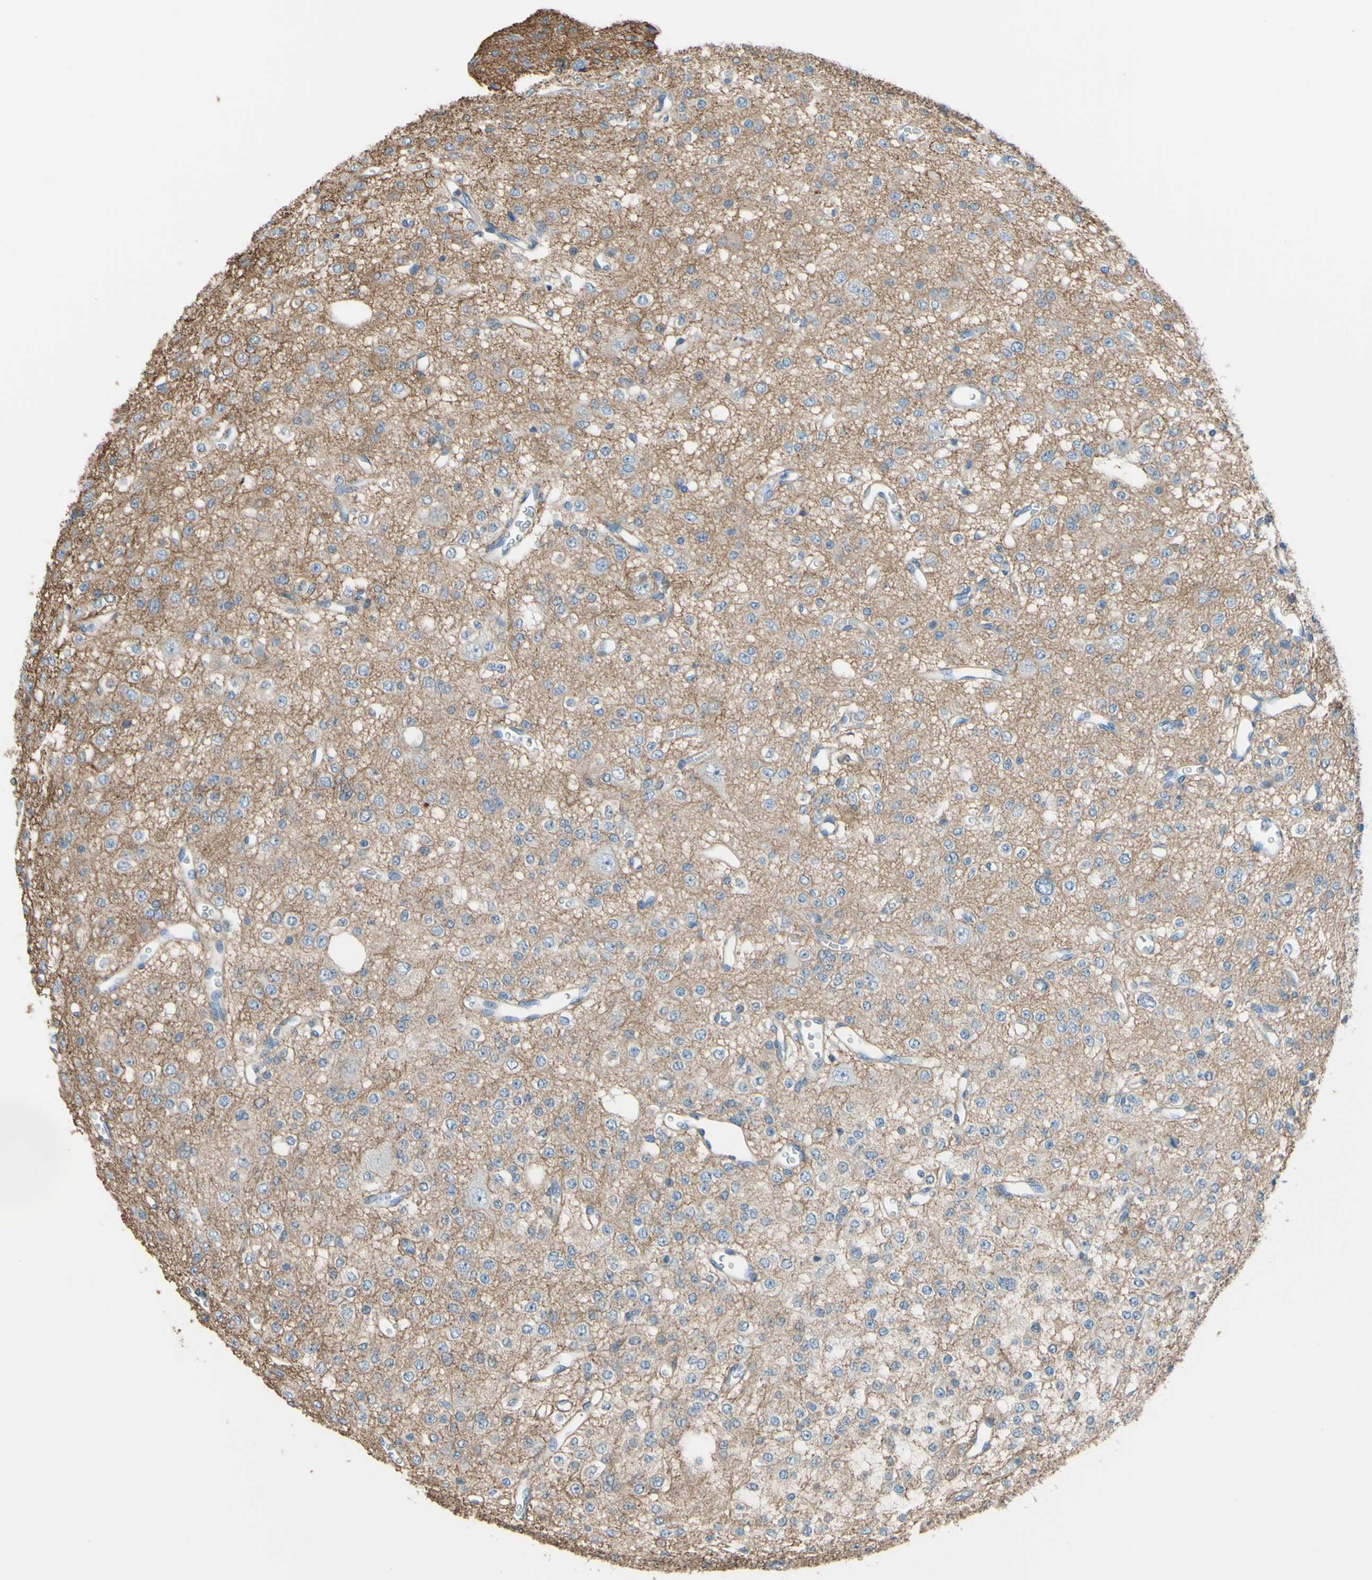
{"staining": {"intensity": "negative", "quantity": "none", "location": "none"}, "tissue": "glioma", "cell_type": "Tumor cells", "image_type": "cancer", "snomed": [{"axis": "morphology", "description": "Glioma, malignant, Low grade"}, {"axis": "topography", "description": "Brain"}], "caption": "Tumor cells are negative for protein expression in human glioma.", "gene": "ADD1", "patient": {"sex": "male", "age": 38}}